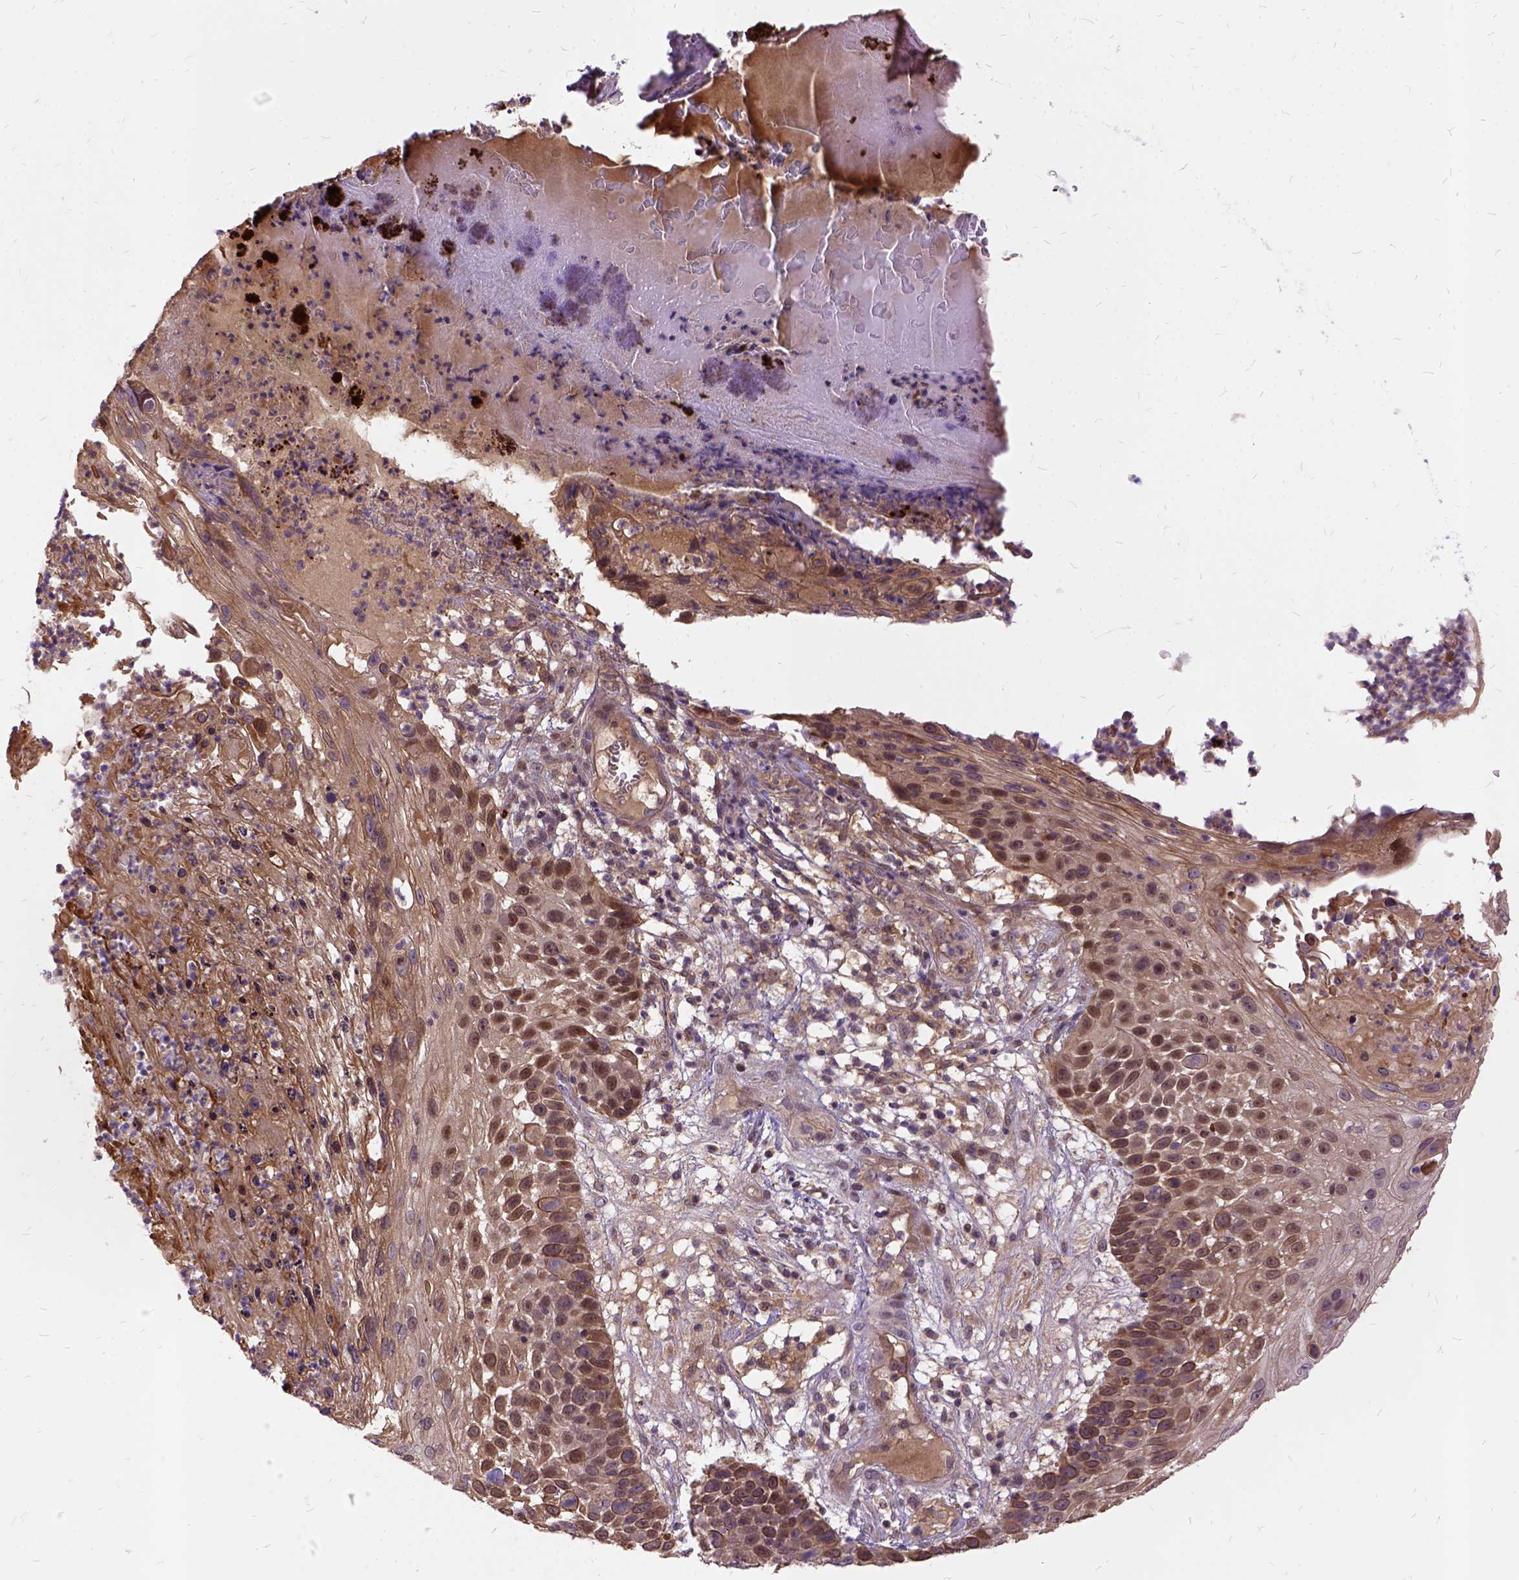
{"staining": {"intensity": "strong", "quantity": "<25%", "location": "cytoplasmic/membranous,nuclear"}, "tissue": "skin cancer", "cell_type": "Tumor cells", "image_type": "cancer", "snomed": [{"axis": "morphology", "description": "Squamous cell carcinoma, NOS"}, {"axis": "topography", "description": "Skin"}], "caption": "Protein staining by IHC reveals strong cytoplasmic/membranous and nuclear expression in approximately <25% of tumor cells in skin cancer (squamous cell carcinoma).", "gene": "ILRUN", "patient": {"sex": "male", "age": 92}}